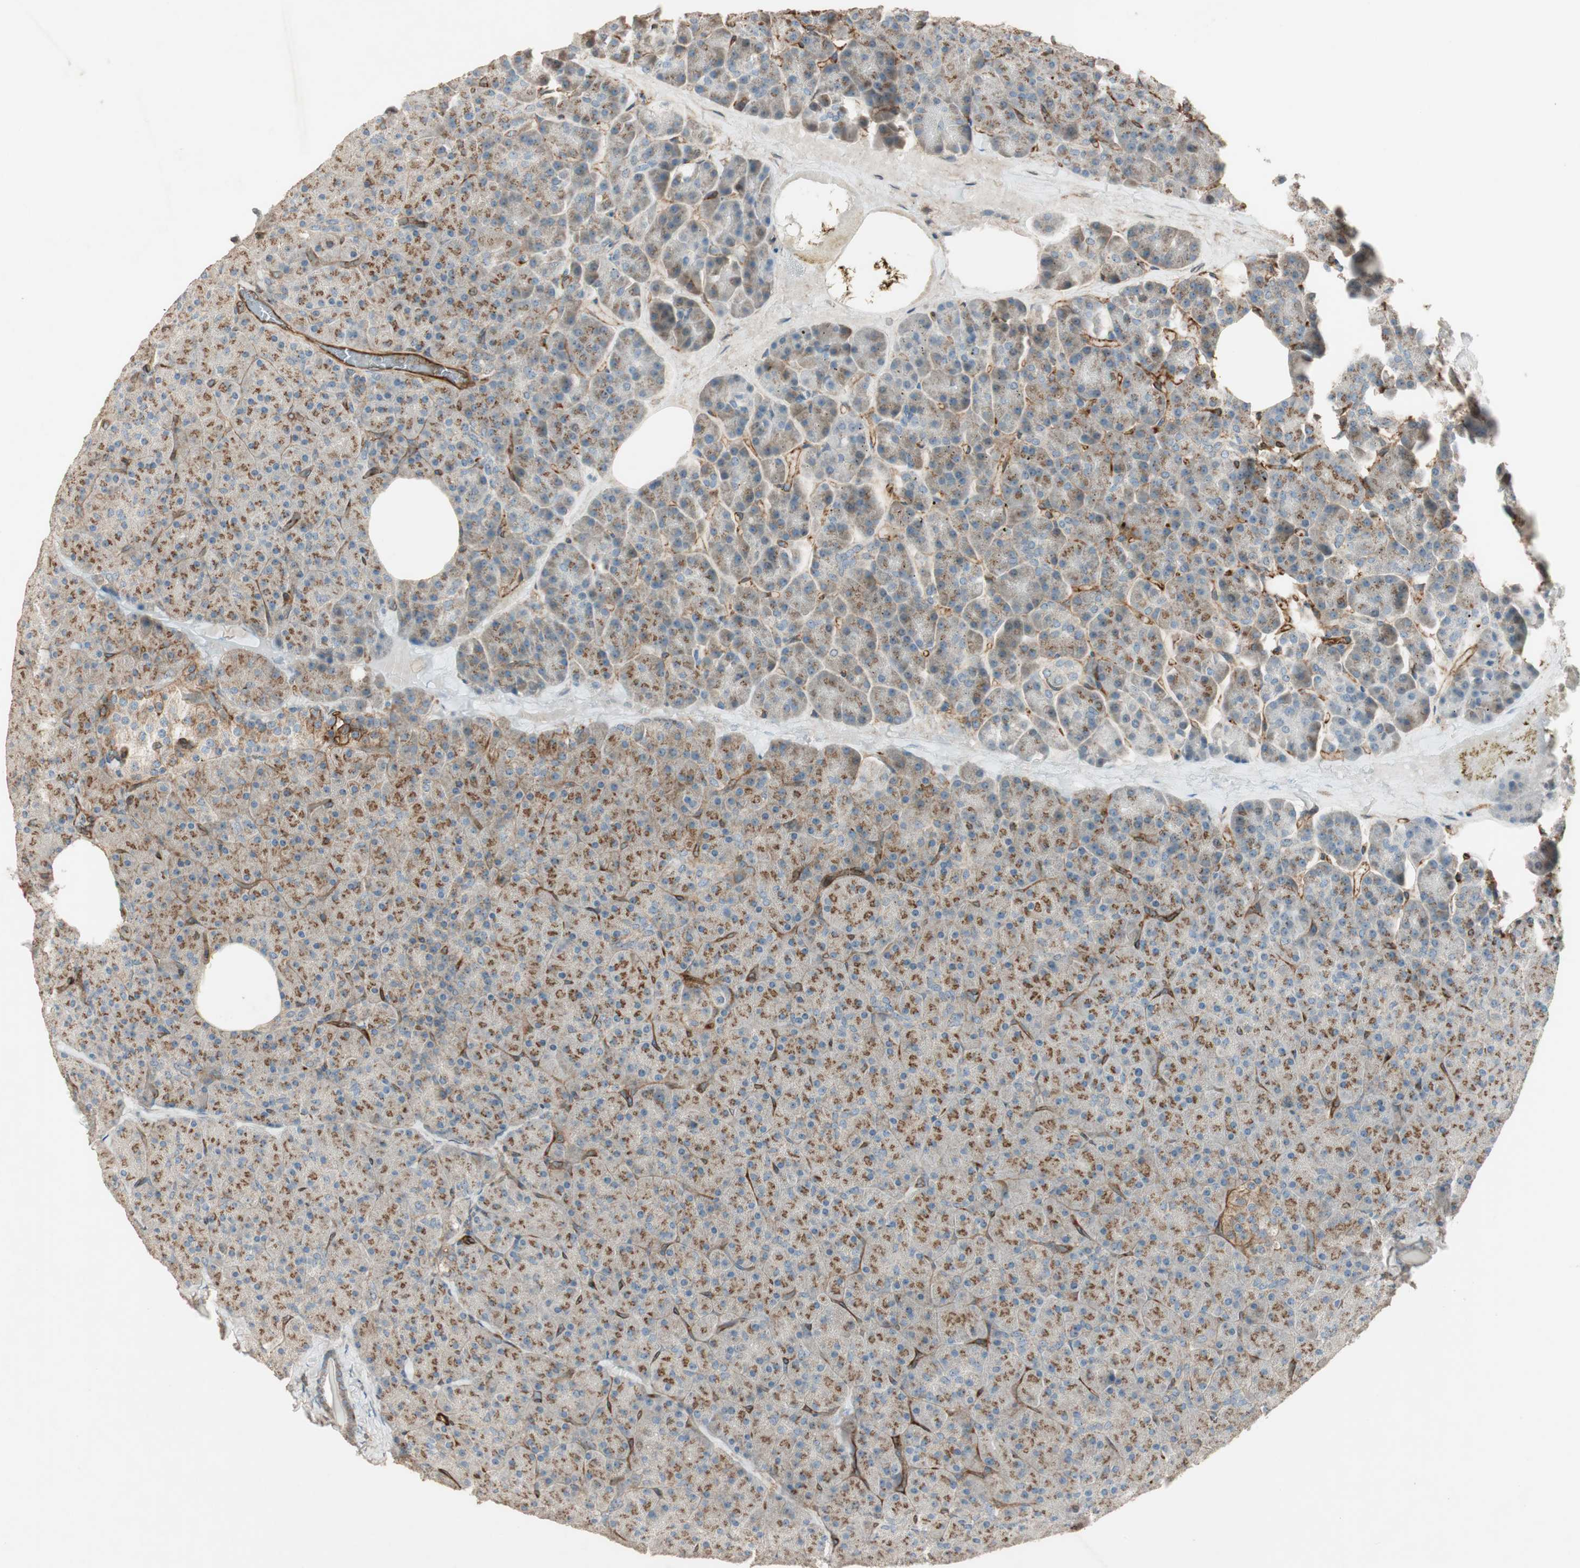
{"staining": {"intensity": "moderate", "quantity": ">75%", "location": "cytoplasmic/membranous"}, "tissue": "pancreas", "cell_type": "Exocrine glandular cells", "image_type": "normal", "snomed": [{"axis": "morphology", "description": "Normal tissue, NOS"}, {"axis": "topography", "description": "Pancreas"}], "caption": "Benign pancreas was stained to show a protein in brown. There is medium levels of moderate cytoplasmic/membranous expression in approximately >75% of exocrine glandular cells. Using DAB (3,3'-diaminobenzidine) (brown) and hematoxylin (blue) stains, captured at high magnification using brightfield microscopy.", "gene": "BTN3A3", "patient": {"sex": "female", "age": 35}}